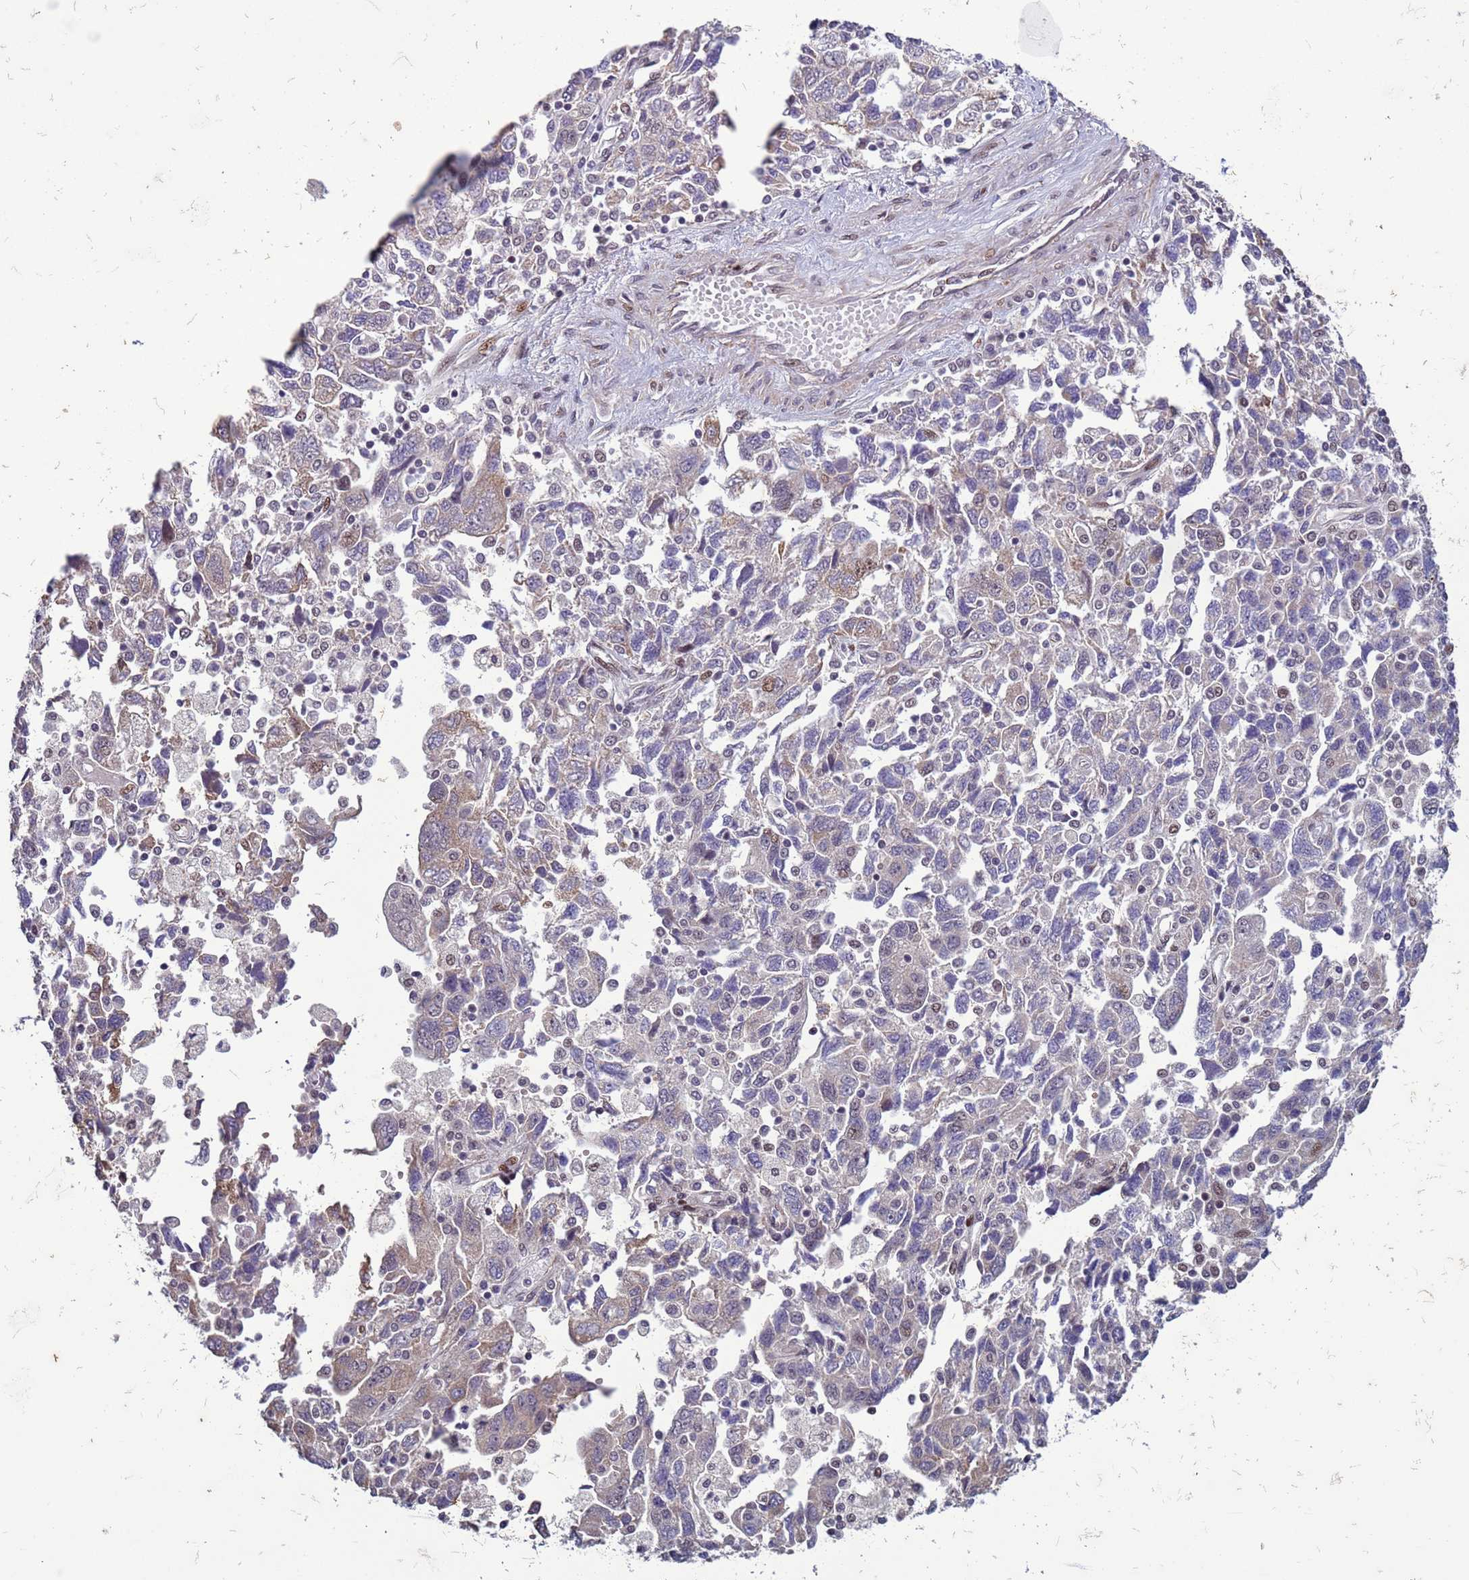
{"staining": {"intensity": "negative", "quantity": "none", "location": "none"}, "tissue": "ovarian cancer", "cell_type": "Tumor cells", "image_type": "cancer", "snomed": [{"axis": "morphology", "description": "Carcinoma, NOS"}, {"axis": "morphology", "description": "Cystadenocarcinoma, serous, NOS"}, {"axis": "topography", "description": "Ovary"}], "caption": "There is no significant expression in tumor cells of carcinoma (ovarian).", "gene": "SHC3", "patient": {"sex": "female", "age": 69}}